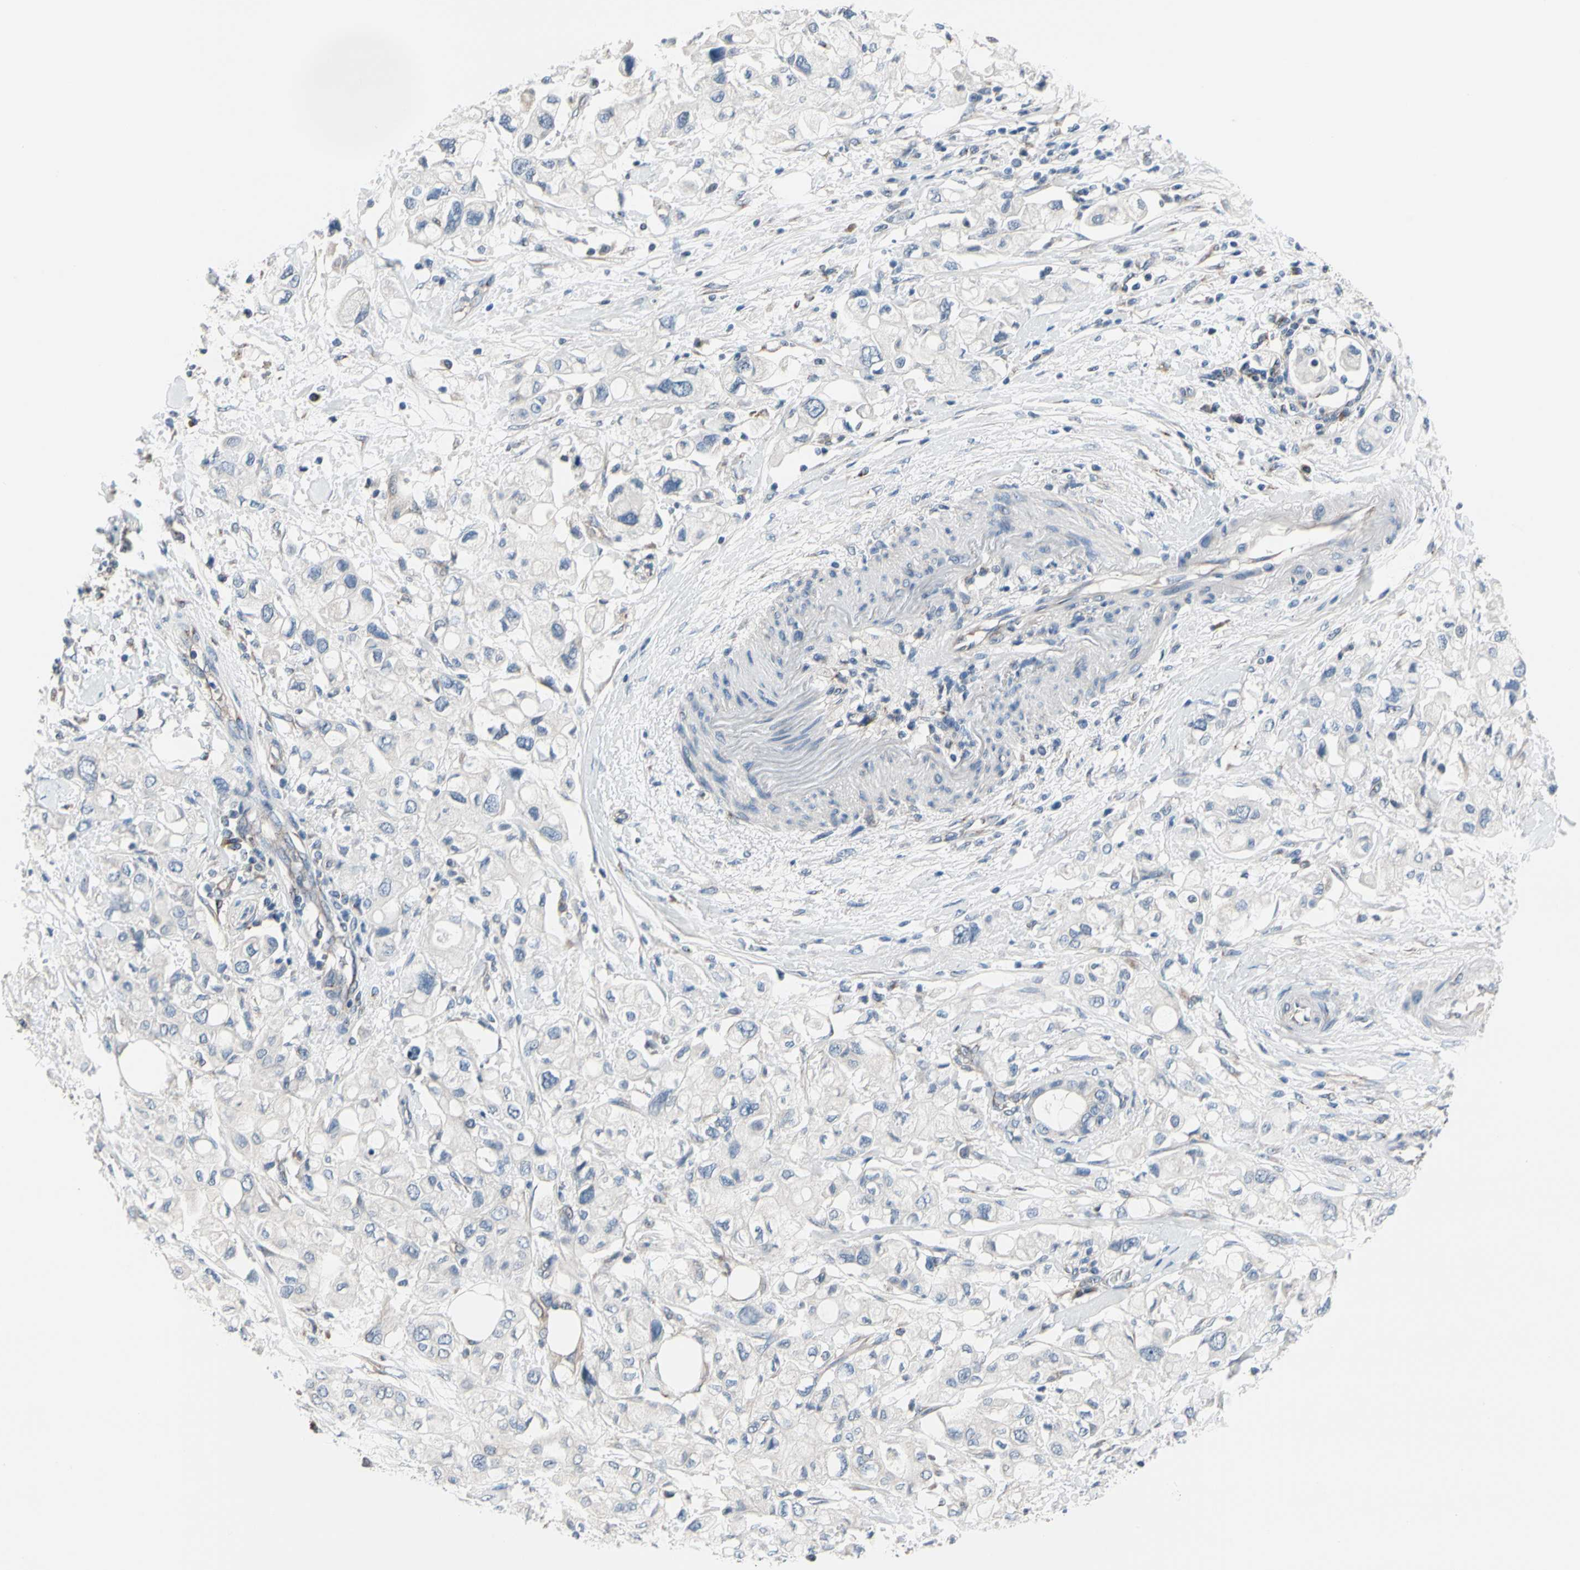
{"staining": {"intensity": "negative", "quantity": "none", "location": "none"}, "tissue": "pancreatic cancer", "cell_type": "Tumor cells", "image_type": "cancer", "snomed": [{"axis": "morphology", "description": "Adenocarcinoma, NOS"}, {"axis": "topography", "description": "Pancreas"}], "caption": "A micrograph of human adenocarcinoma (pancreatic) is negative for staining in tumor cells. (Stains: DAB (3,3'-diaminobenzidine) IHC with hematoxylin counter stain, Microscopy: brightfield microscopy at high magnification).", "gene": "PRKAR2B", "patient": {"sex": "female", "age": 56}}